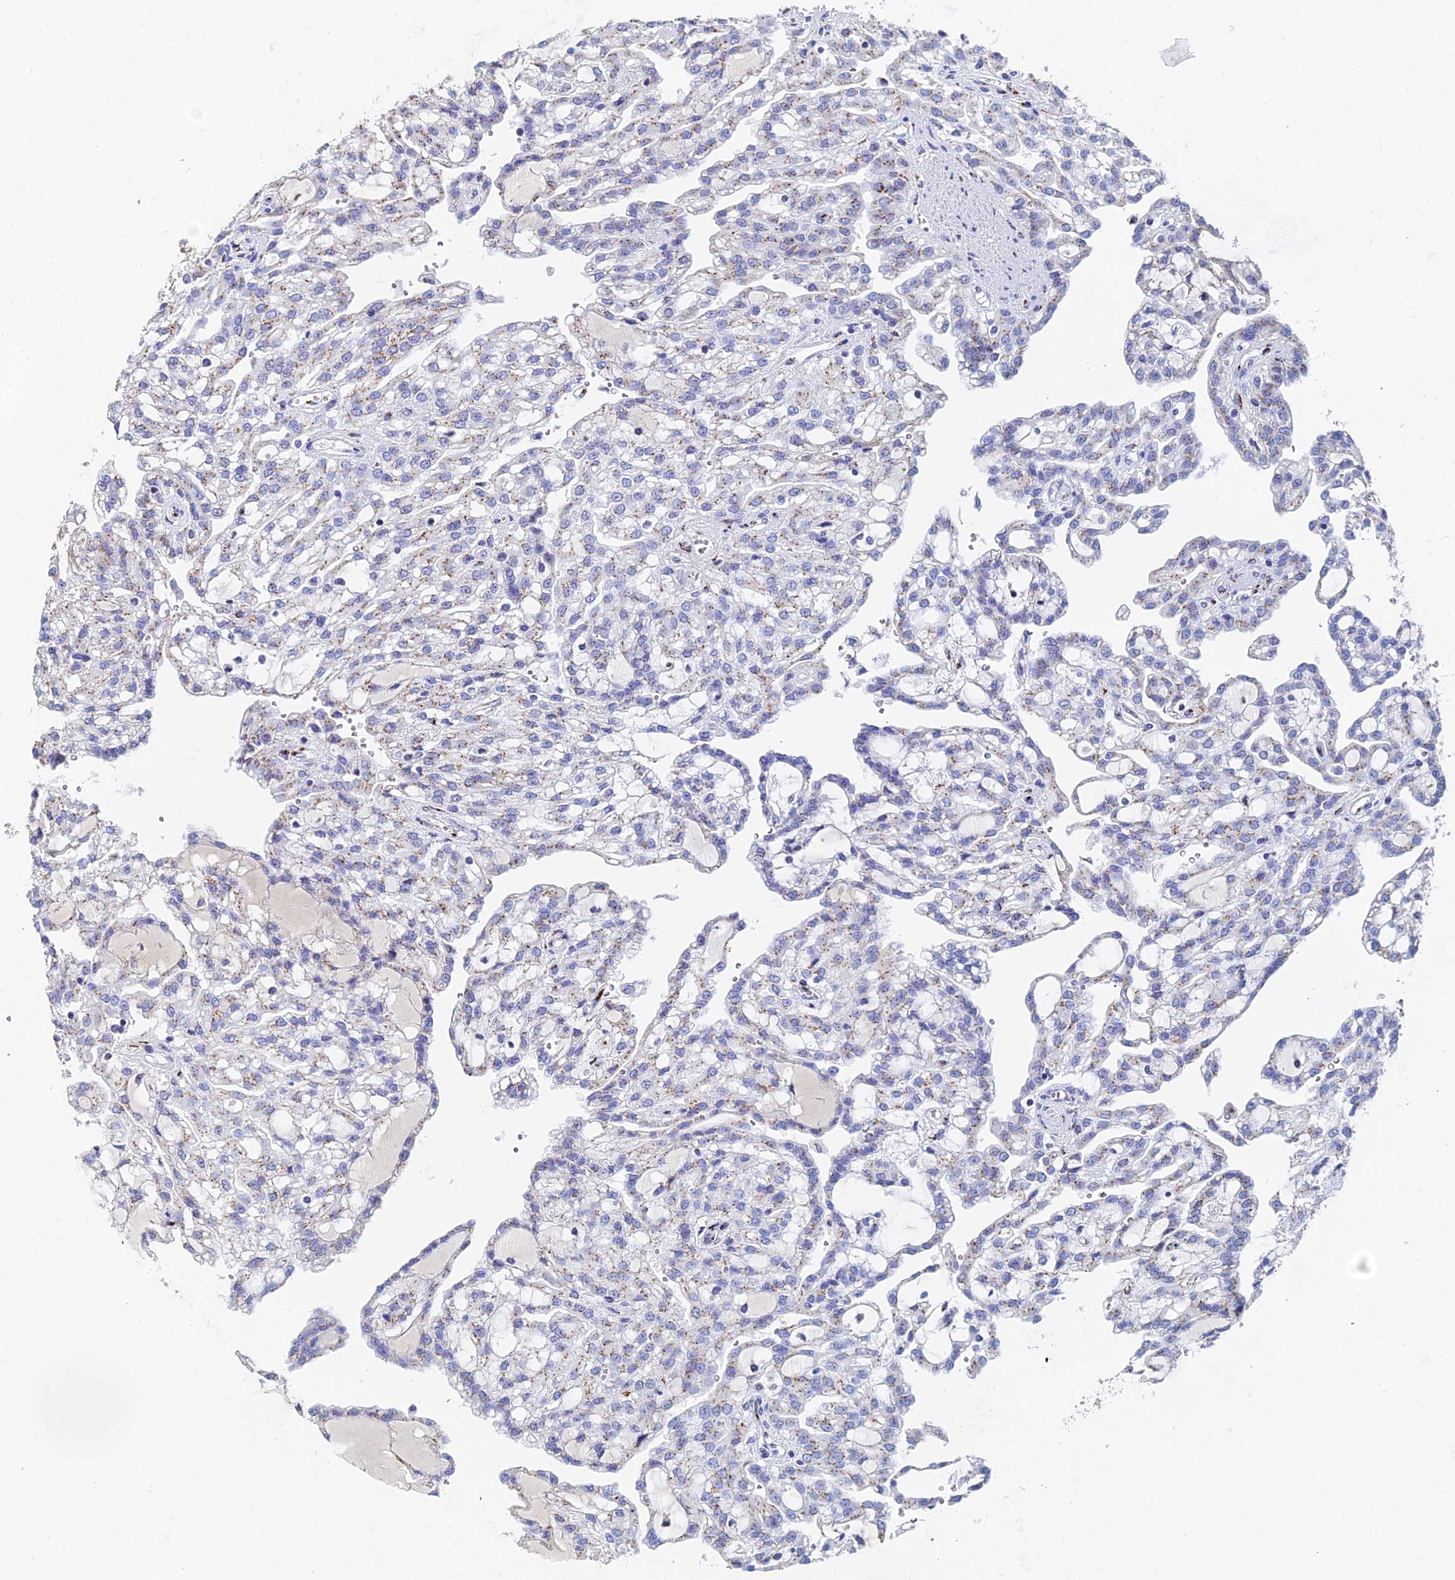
{"staining": {"intensity": "moderate", "quantity": "<25%", "location": "cytoplasmic/membranous"}, "tissue": "renal cancer", "cell_type": "Tumor cells", "image_type": "cancer", "snomed": [{"axis": "morphology", "description": "Adenocarcinoma, NOS"}, {"axis": "topography", "description": "Kidney"}], "caption": "The photomicrograph demonstrates immunohistochemical staining of renal cancer. There is moderate cytoplasmic/membranous expression is present in about <25% of tumor cells. The staining was performed using DAB, with brown indicating positive protein expression. Nuclei are stained blue with hematoxylin.", "gene": "ENSG00000268674", "patient": {"sex": "male", "age": 63}}